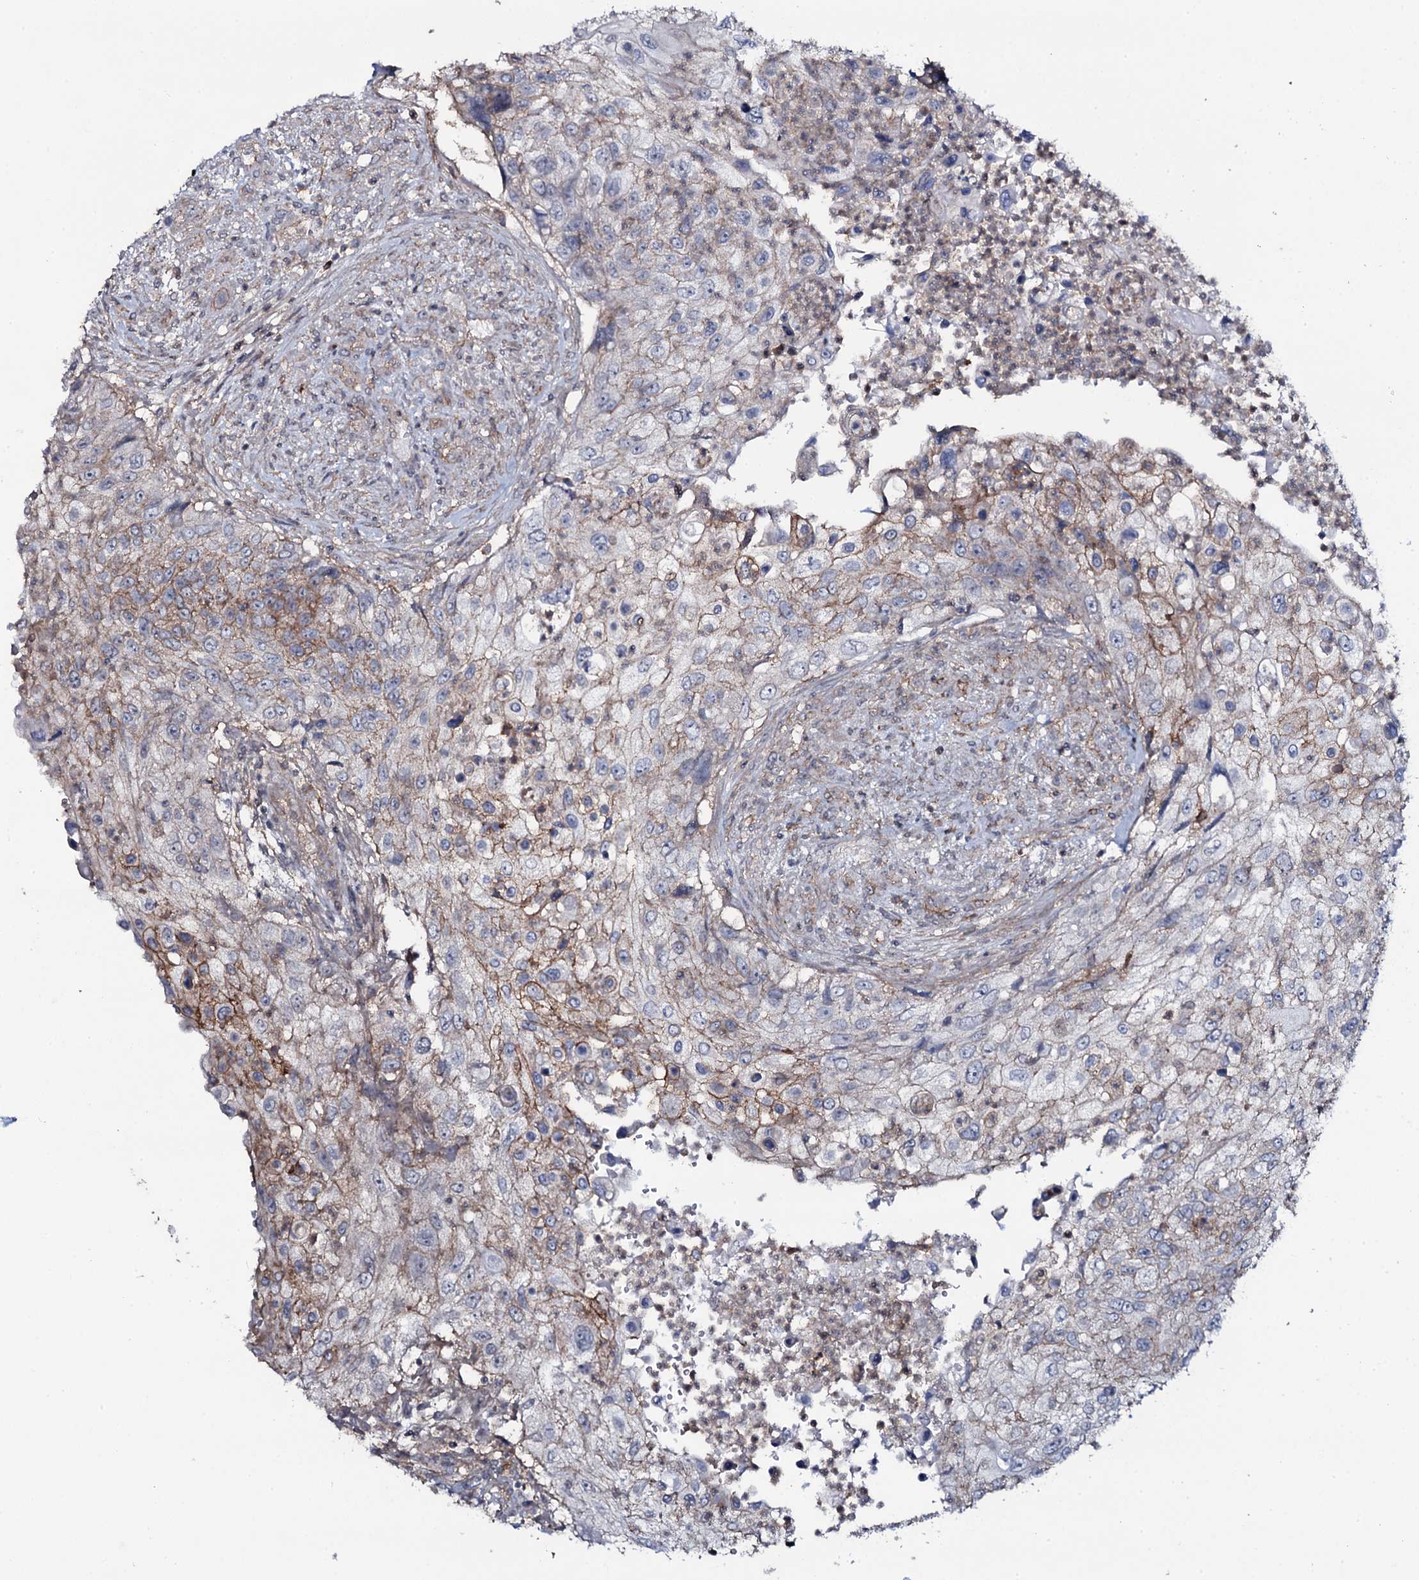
{"staining": {"intensity": "weak", "quantity": ">75%", "location": "cytoplasmic/membranous"}, "tissue": "urothelial cancer", "cell_type": "Tumor cells", "image_type": "cancer", "snomed": [{"axis": "morphology", "description": "Urothelial carcinoma, High grade"}, {"axis": "topography", "description": "Urinary bladder"}], "caption": "A histopathology image of human urothelial carcinoma (high-grade) stained for a protein reveals weak cytoplasmic/membranous brown staining in tumor cells. The staining was performed using DAB (3,3'-diaminobenzidine) to visualize the protein expression in brown, while the nuclei were stained in blue with hematoxylin (Magnification: 20x).", "gene": "SNAP23", "patient": {"sex": "female", "age": 60}}